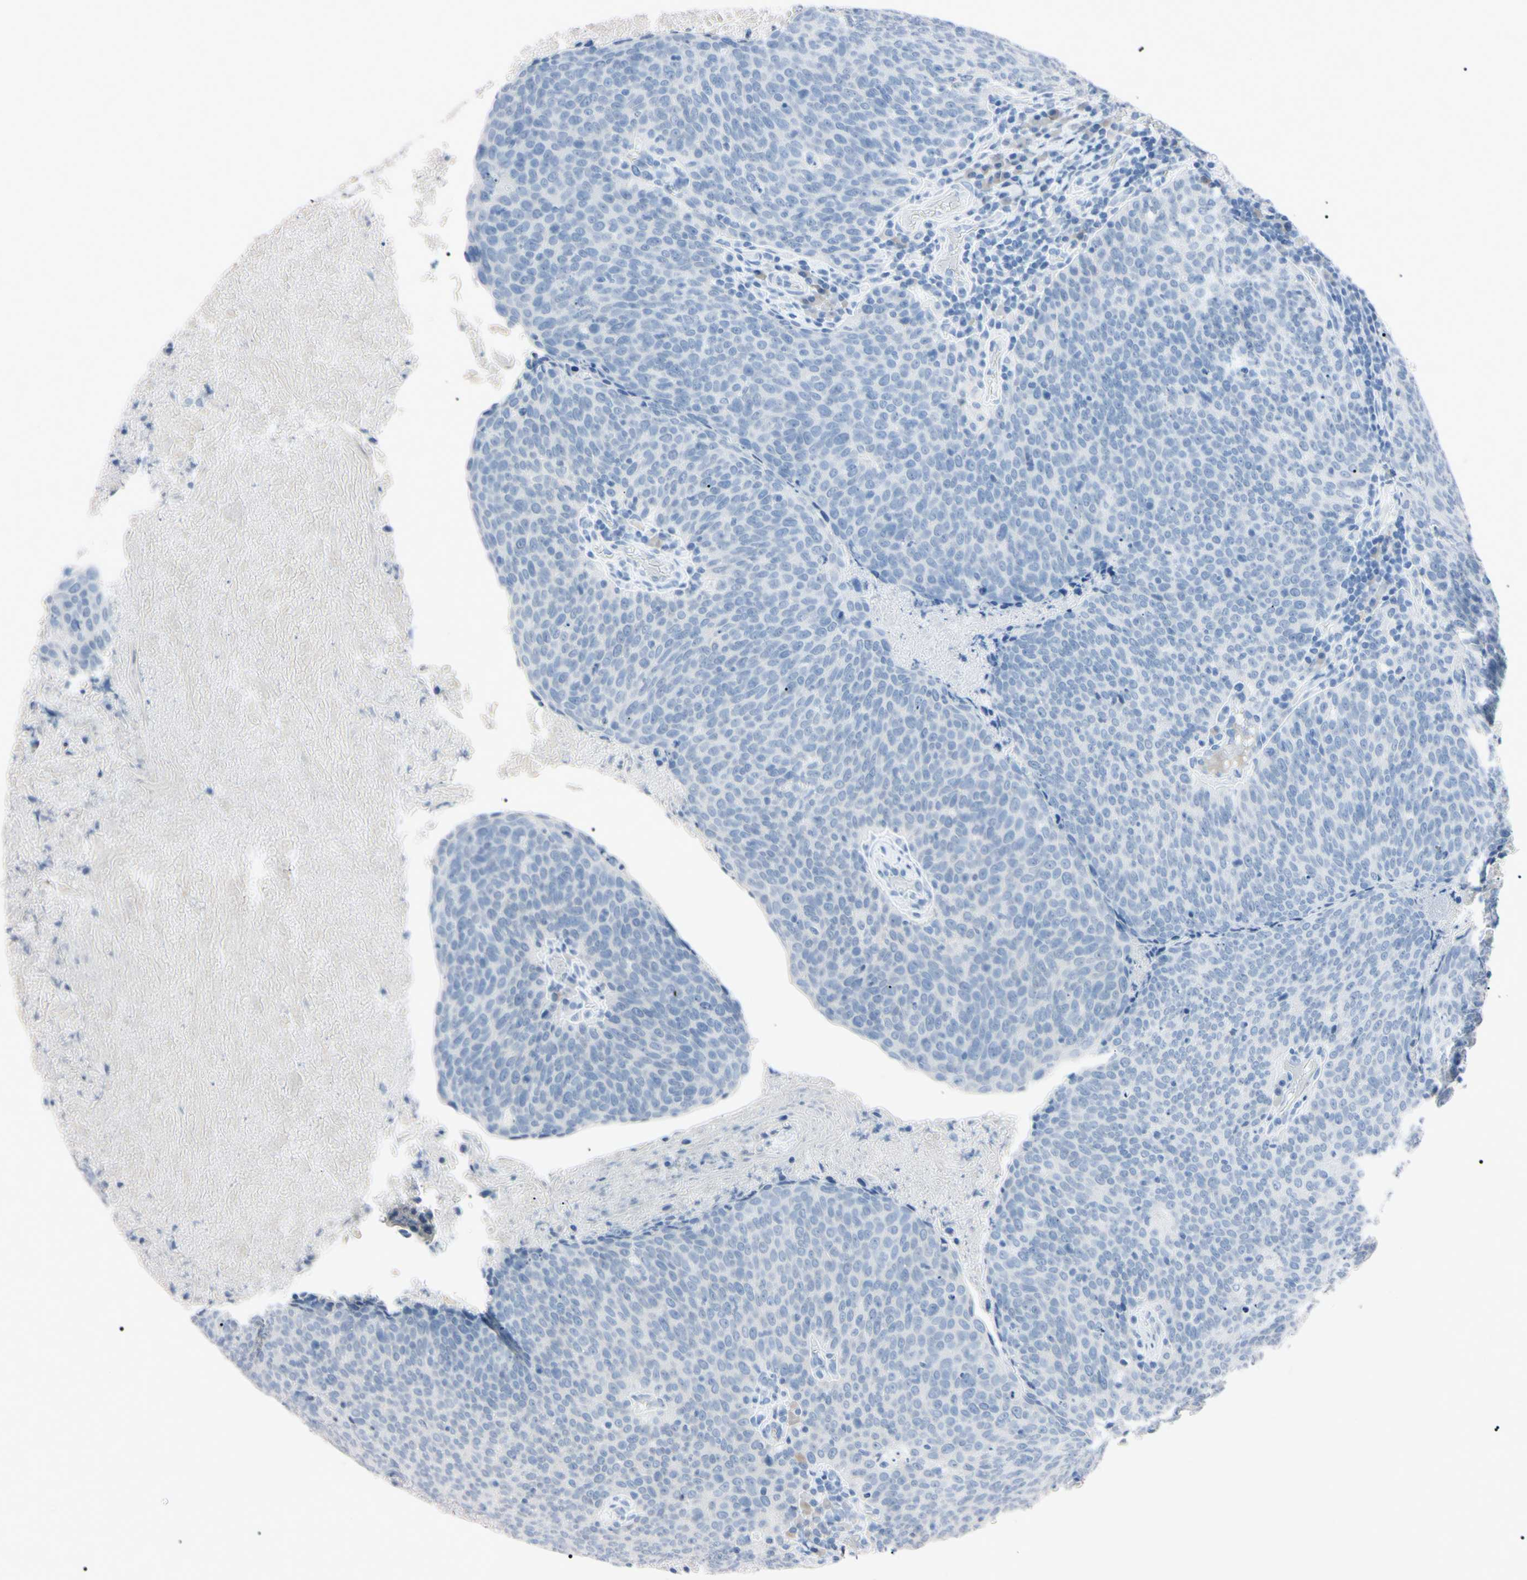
{"staining": {"intensity": "negative", "quantity": "none", "location": "none"}, "tissue": "head and neck cancer", "cell_type": "Tumor cells", "image_type": "cancer", "snomed": [{"axis": "morphology", "description": "Squamous cell carcinoma, NOS"}, {"axis": "morphology", "description": "Squamous cell carcinoma, metastatic, NOS"}, {"axis": "topography", "description": "Lymph node"}, {"axis": "topography", "description": "Head-Neck"}], "caption": "IHC of squamous cell carcinoma (head and neck) reveals no staining in tumor cells.", "gene": "ELN", "patient": {"sex": "male", "age": 62}}